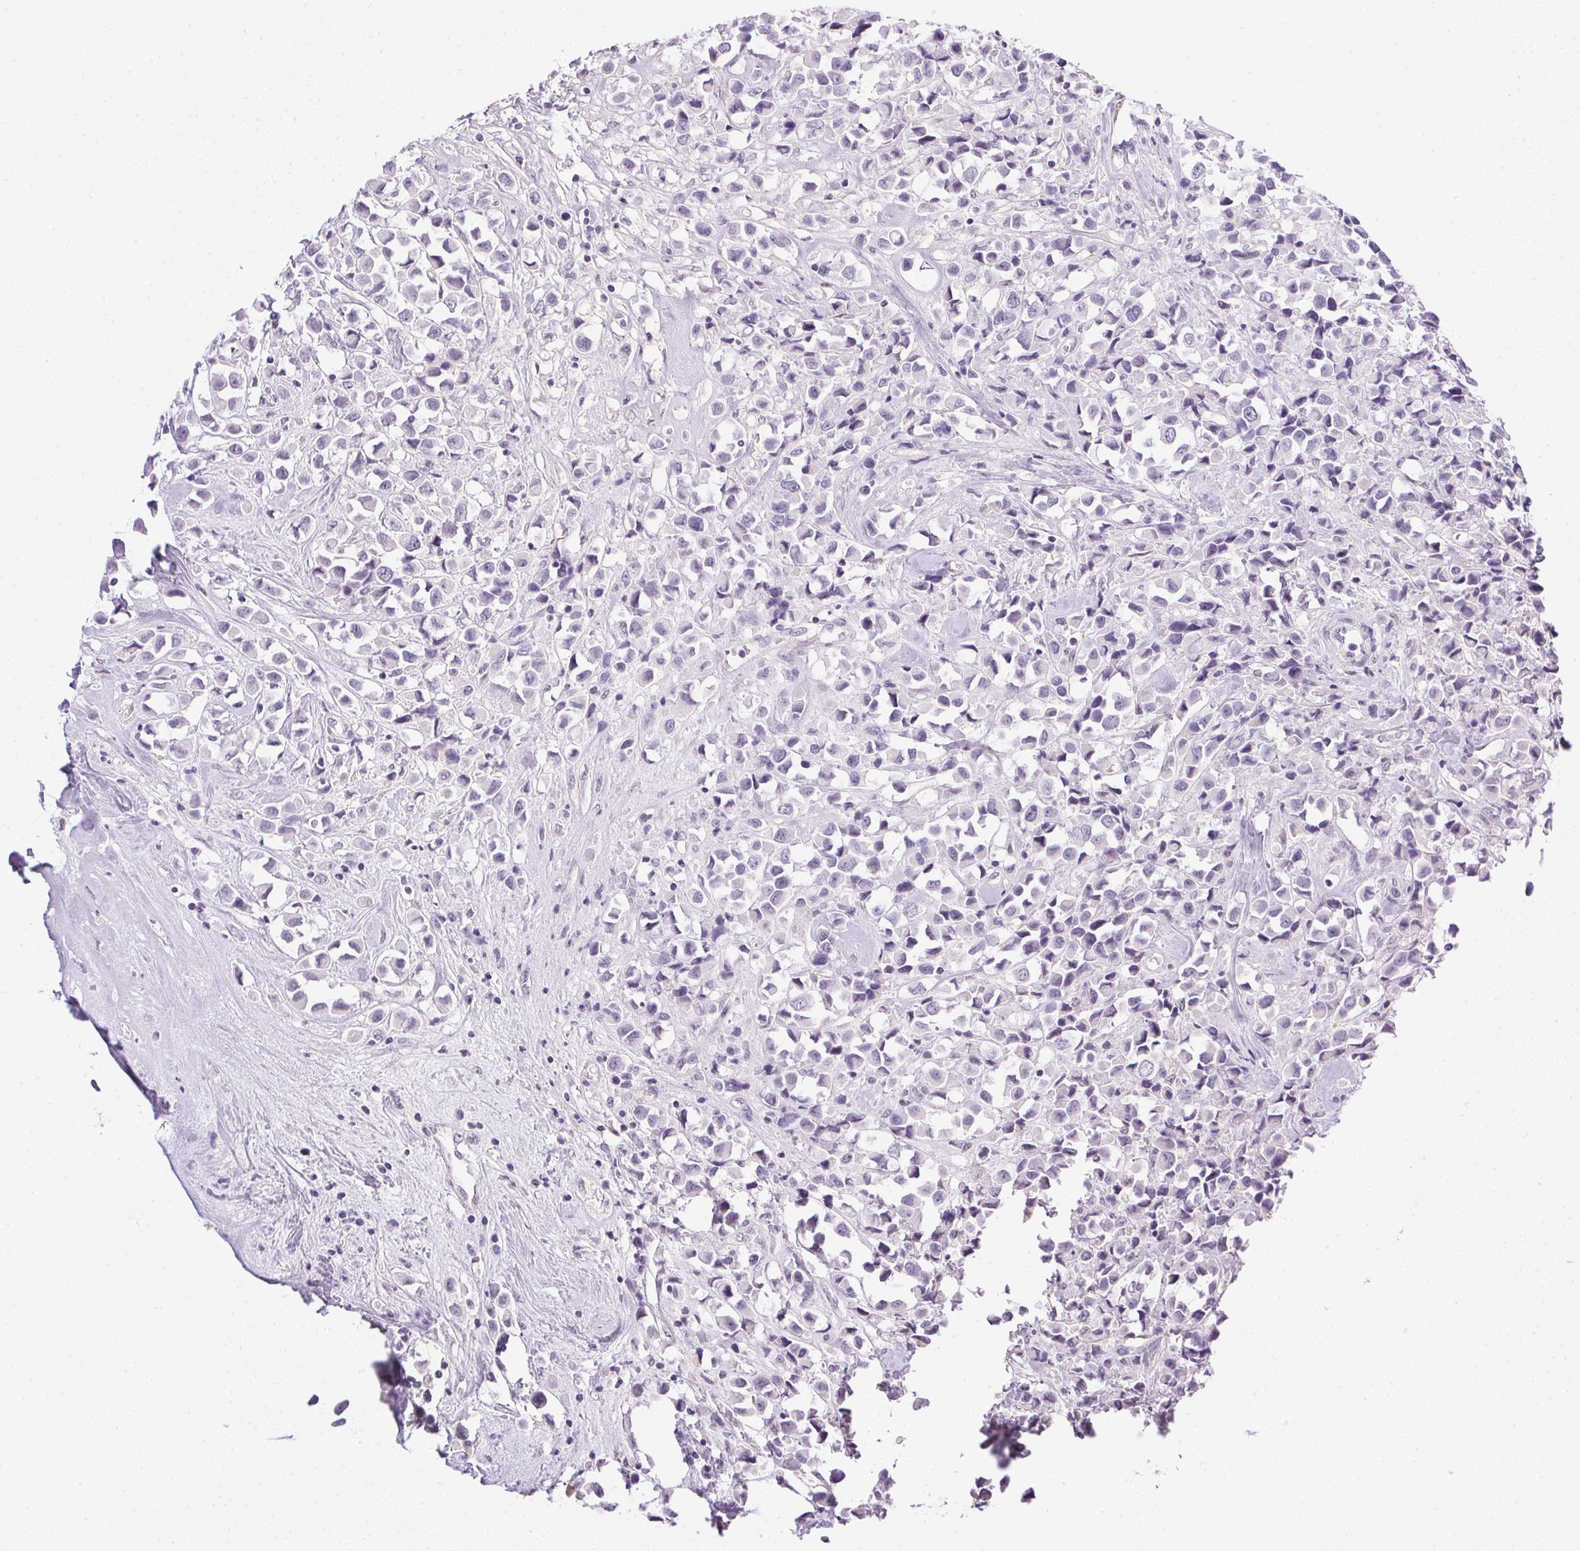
{"staining": {"intensity": "negative", "quantity": "none", "location": "none"}, "tissue": "breast cancer", "cell_type": "Tumor cells", "image_type": "cancer", "snomed": [{"axis": "morphology", "description": "Duct carcinoma"}, {"axis": "topography", "description": "Breast"}], "caption": "An image of breast cancer stained for a protein shows no brown staining in tumor cells.", "gene": "PRL", "patient": {"sex": "female", "age": 61}}